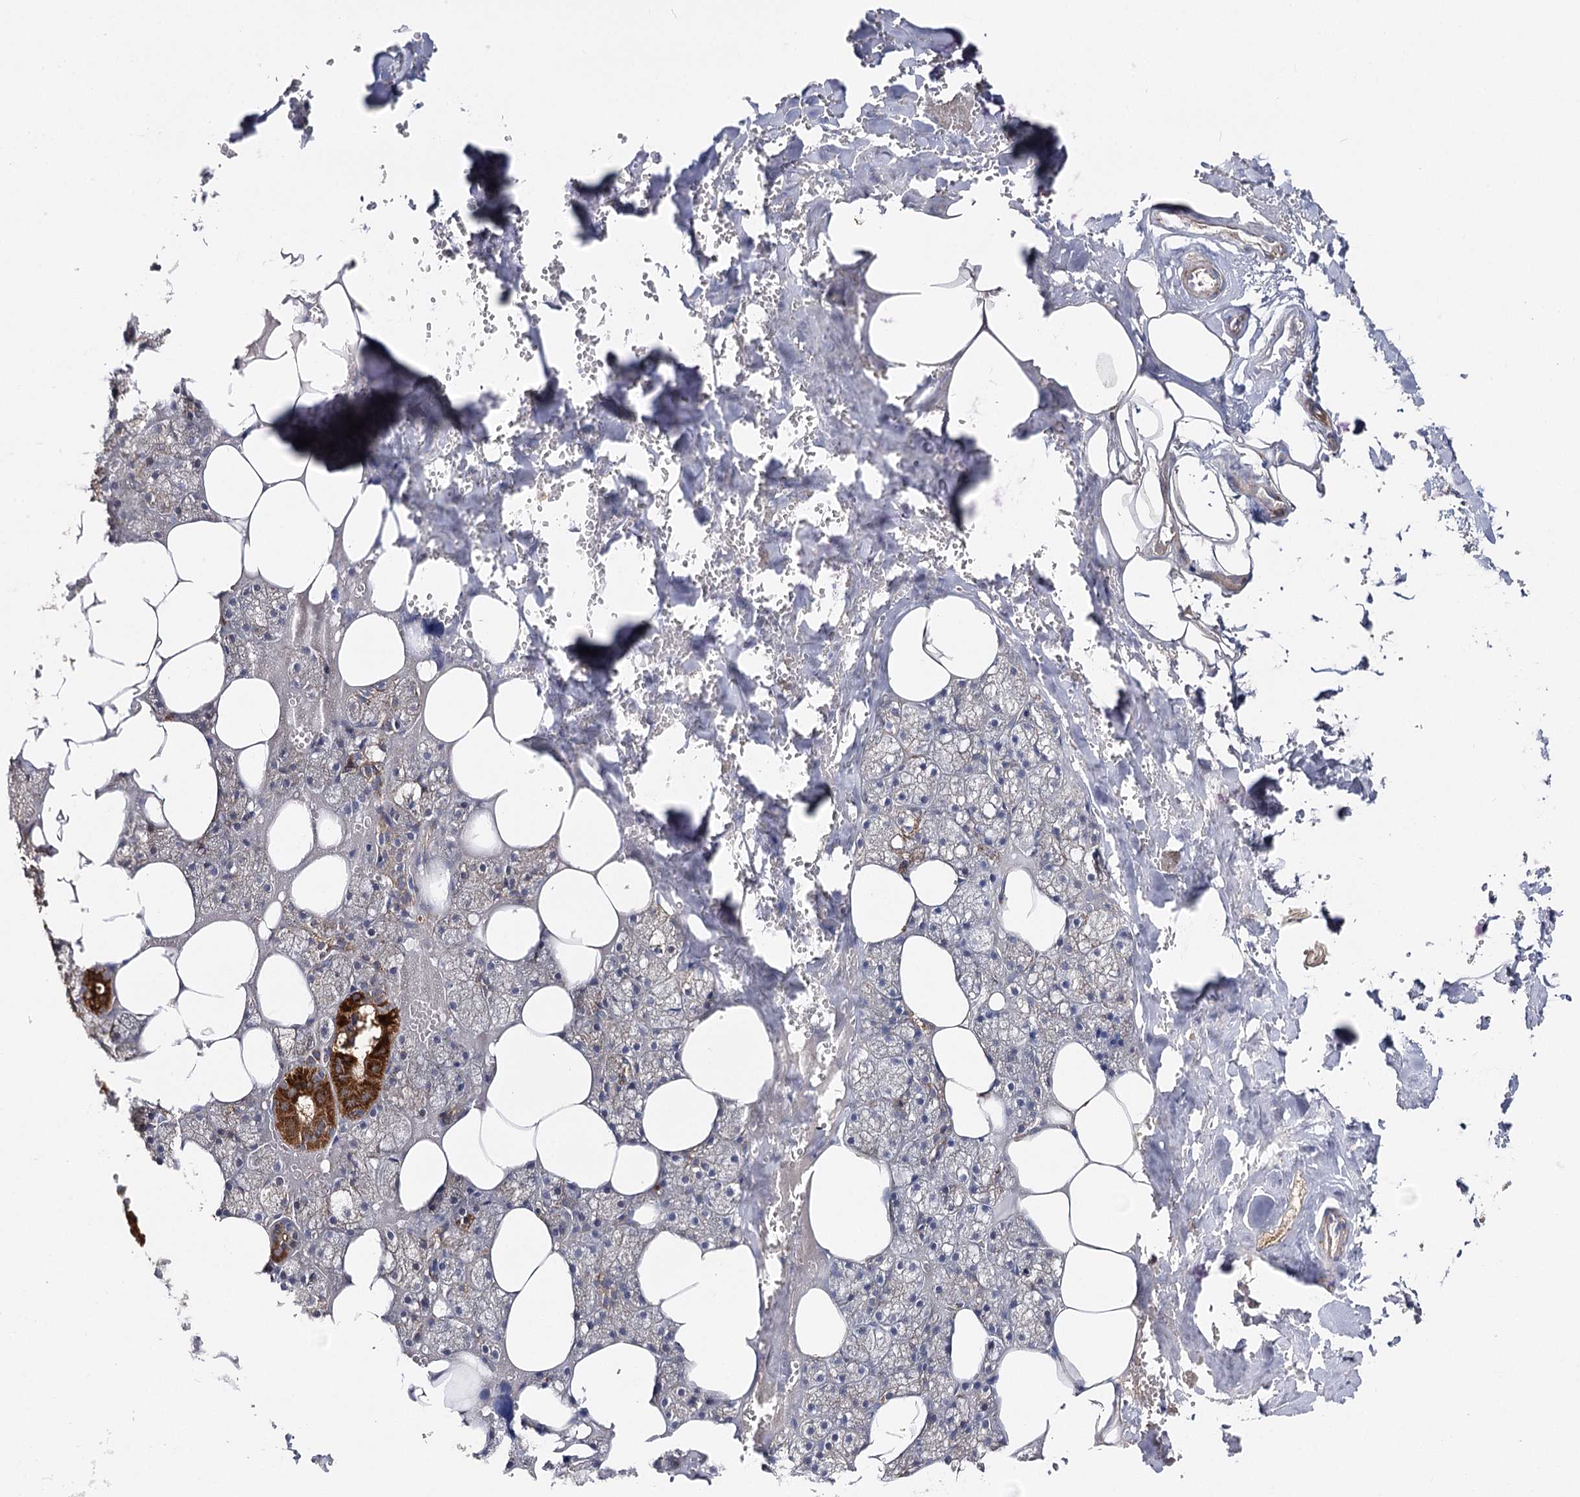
{"staining": {"intensity": "strong", "quantity": "<25%", "location": "cytoplasmic/membranous"}, "tissue": "salivary gland", "cell_type": "Glandular cells", "image_type": "normal", "snomed": [{"axis": "morphology", "description": "Normal tissue, NOS"}, {"axis": "topography", "description": "Salivary gland"}], "caption": "A brown stain highlights strong cytoplasmic/membranous positivity of a protein in glandular cells of normal salivary gland.", "gene": "SEC24B", "patient": {"sex": "male", "age": 62}}